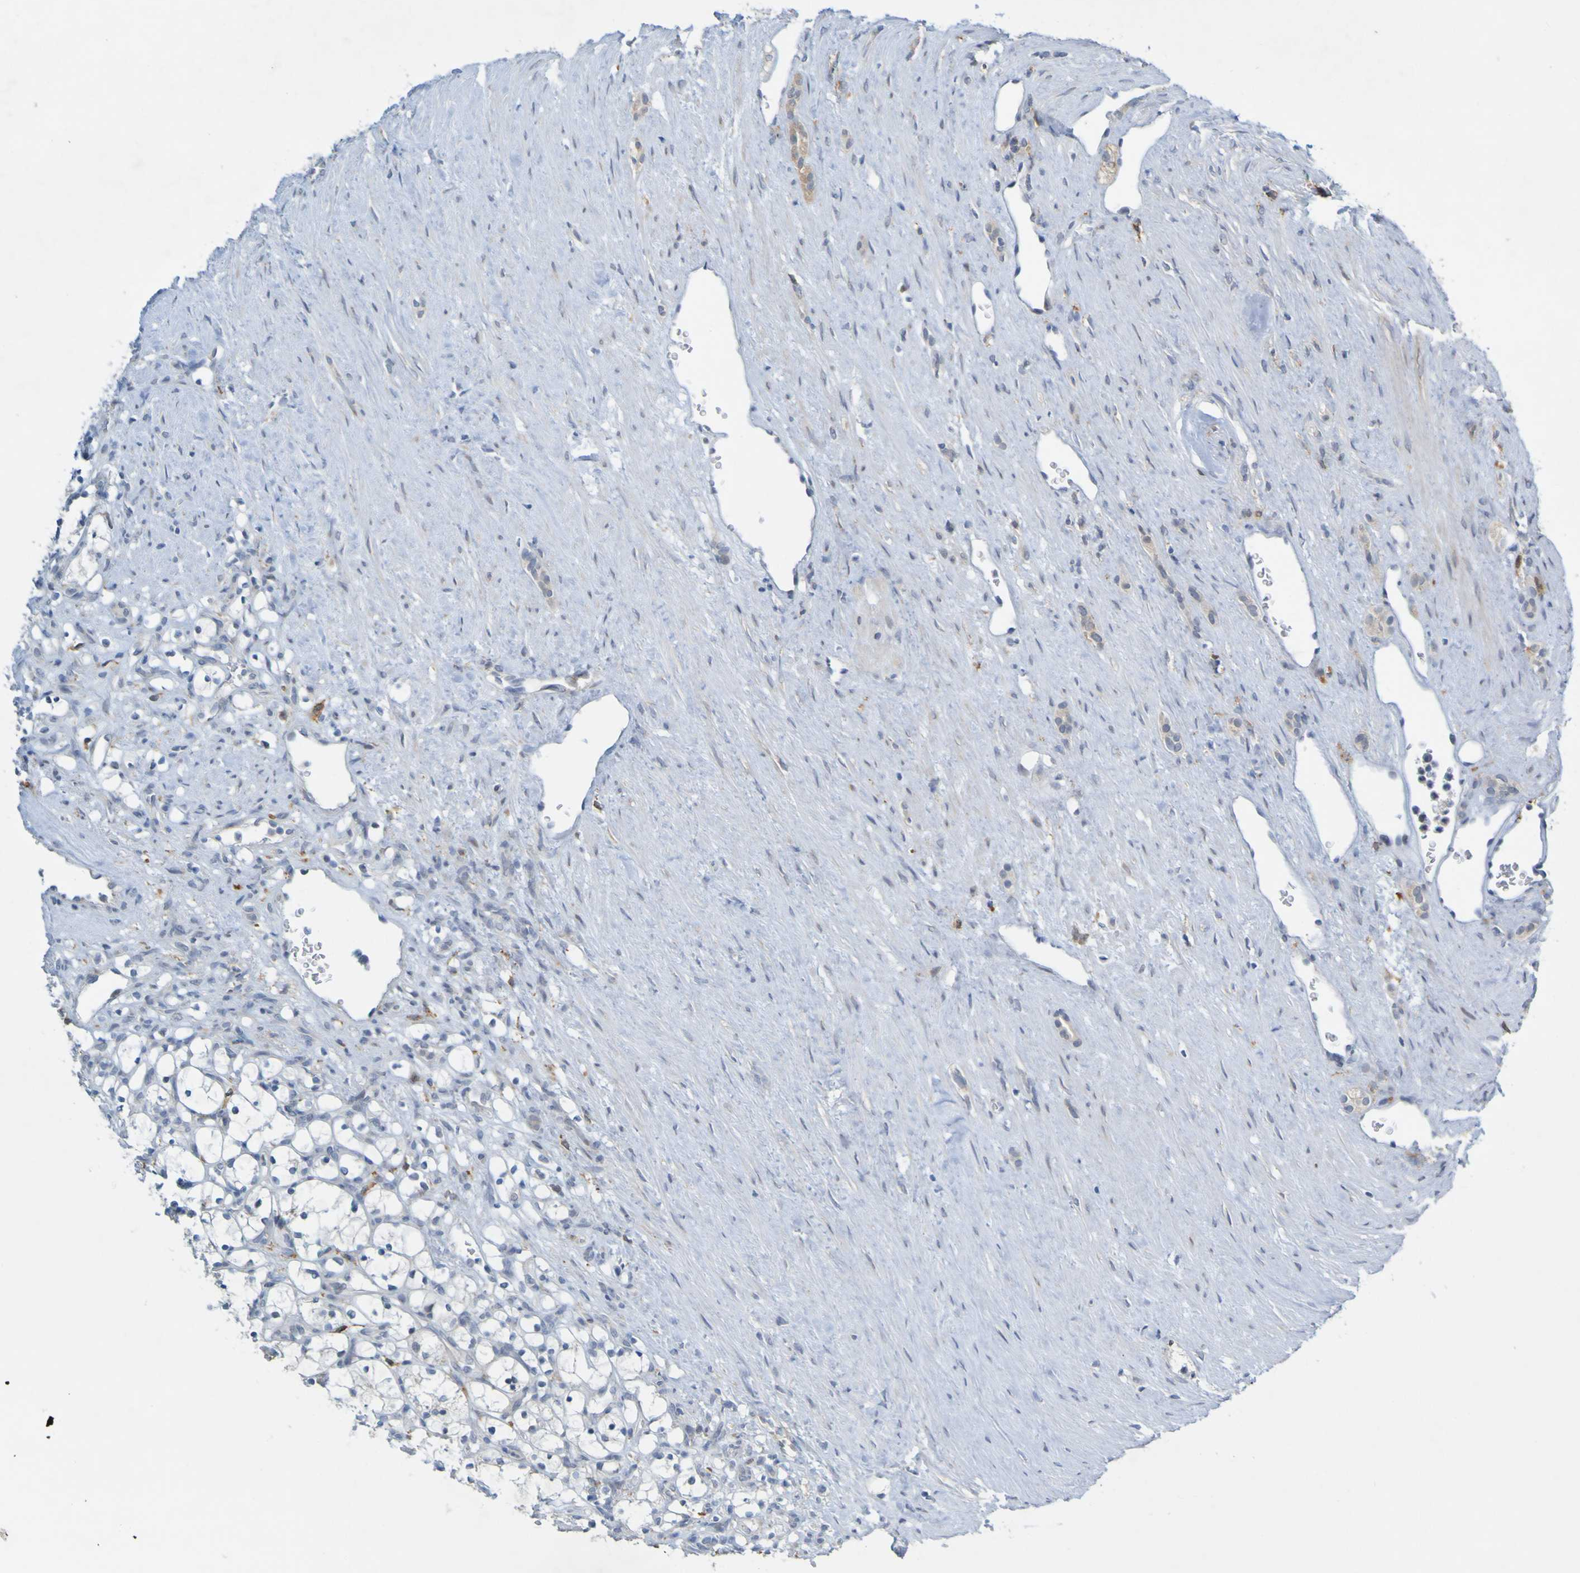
{"staining": {"intensity": "negative", "quantity": "none", "location": "none"}, "tissue": "renal cancer", "cell_type": "Tumor cells", "image_type": "cancer", "snomed": [{"axis": "morphology", "description": "Adenocarcinoma, NOS"}, {"axis": "topography", "description": "Kidney"}], "caption": "This is a micrograph of IHC staining of renal cancer (adenocarcinoma), which shows no expression in tumor cells.", "gene": "LILRB5", "patient": {"sex": "female", "age": 69}}